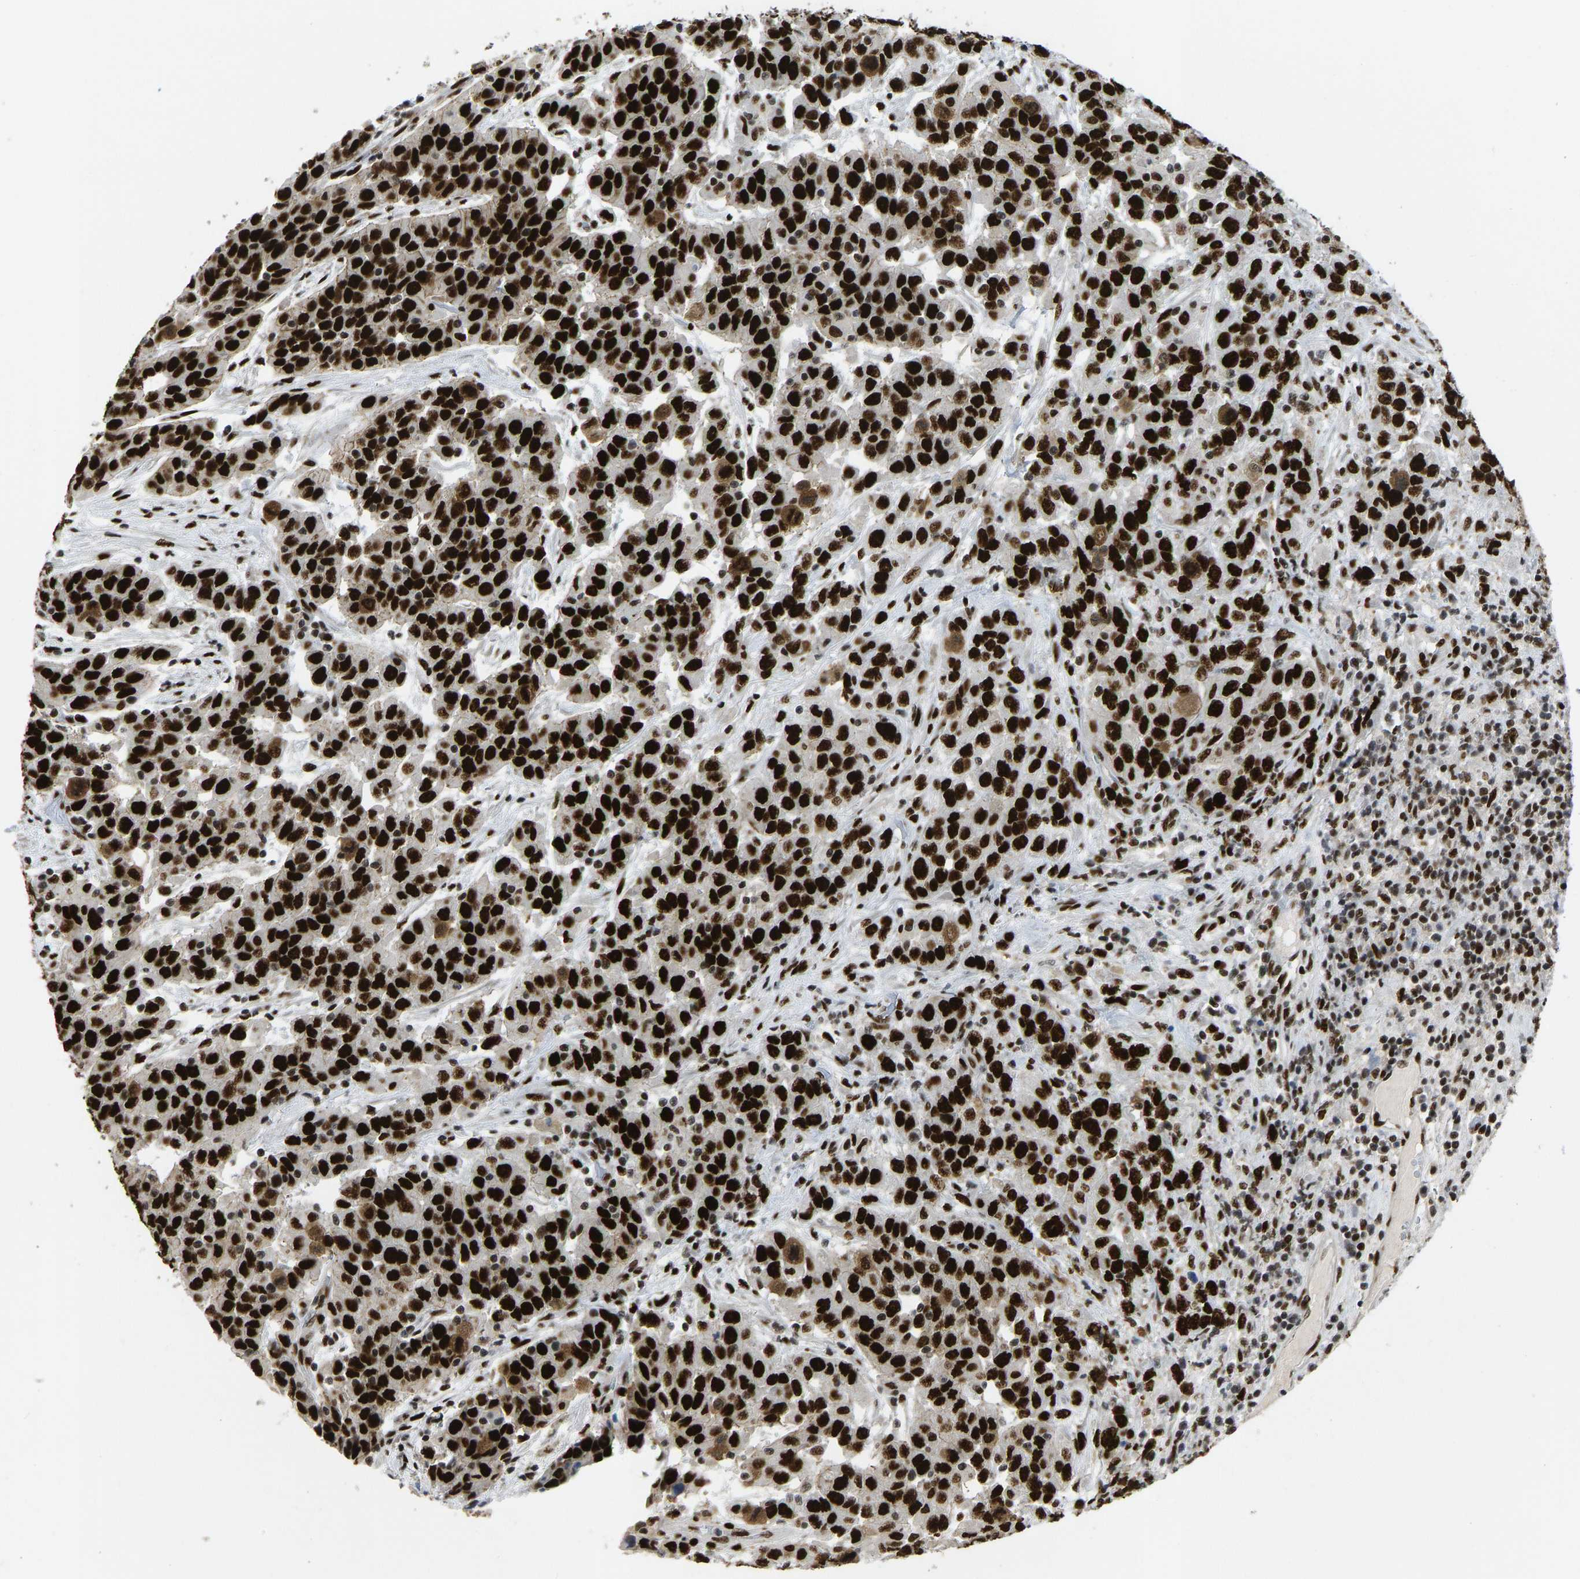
{"staining": {"intensity": "strong", "quantity": ">75%", "location": "nuclear"}, "tissue": "urothelial cancer", "cell_type": "Tumor cells", "image_type": "cancer", "snomed": [{"axis": "morphology", "description": "Urothelial carcinoma, High grade"}, {"axis": "topography", "description": "Urinary bladder"}], "caption": "Immunohistochemistry (IHC) histopathology image of neoplastic tissue: urothelial cancer stained using IHC reveals high levels of strong protein expression localized specifically in the nuclear of tumor cells, appearing as a nuclear brown color.", "gene": "FOXK1", "patient": {"sex": "female", "age": 80}}